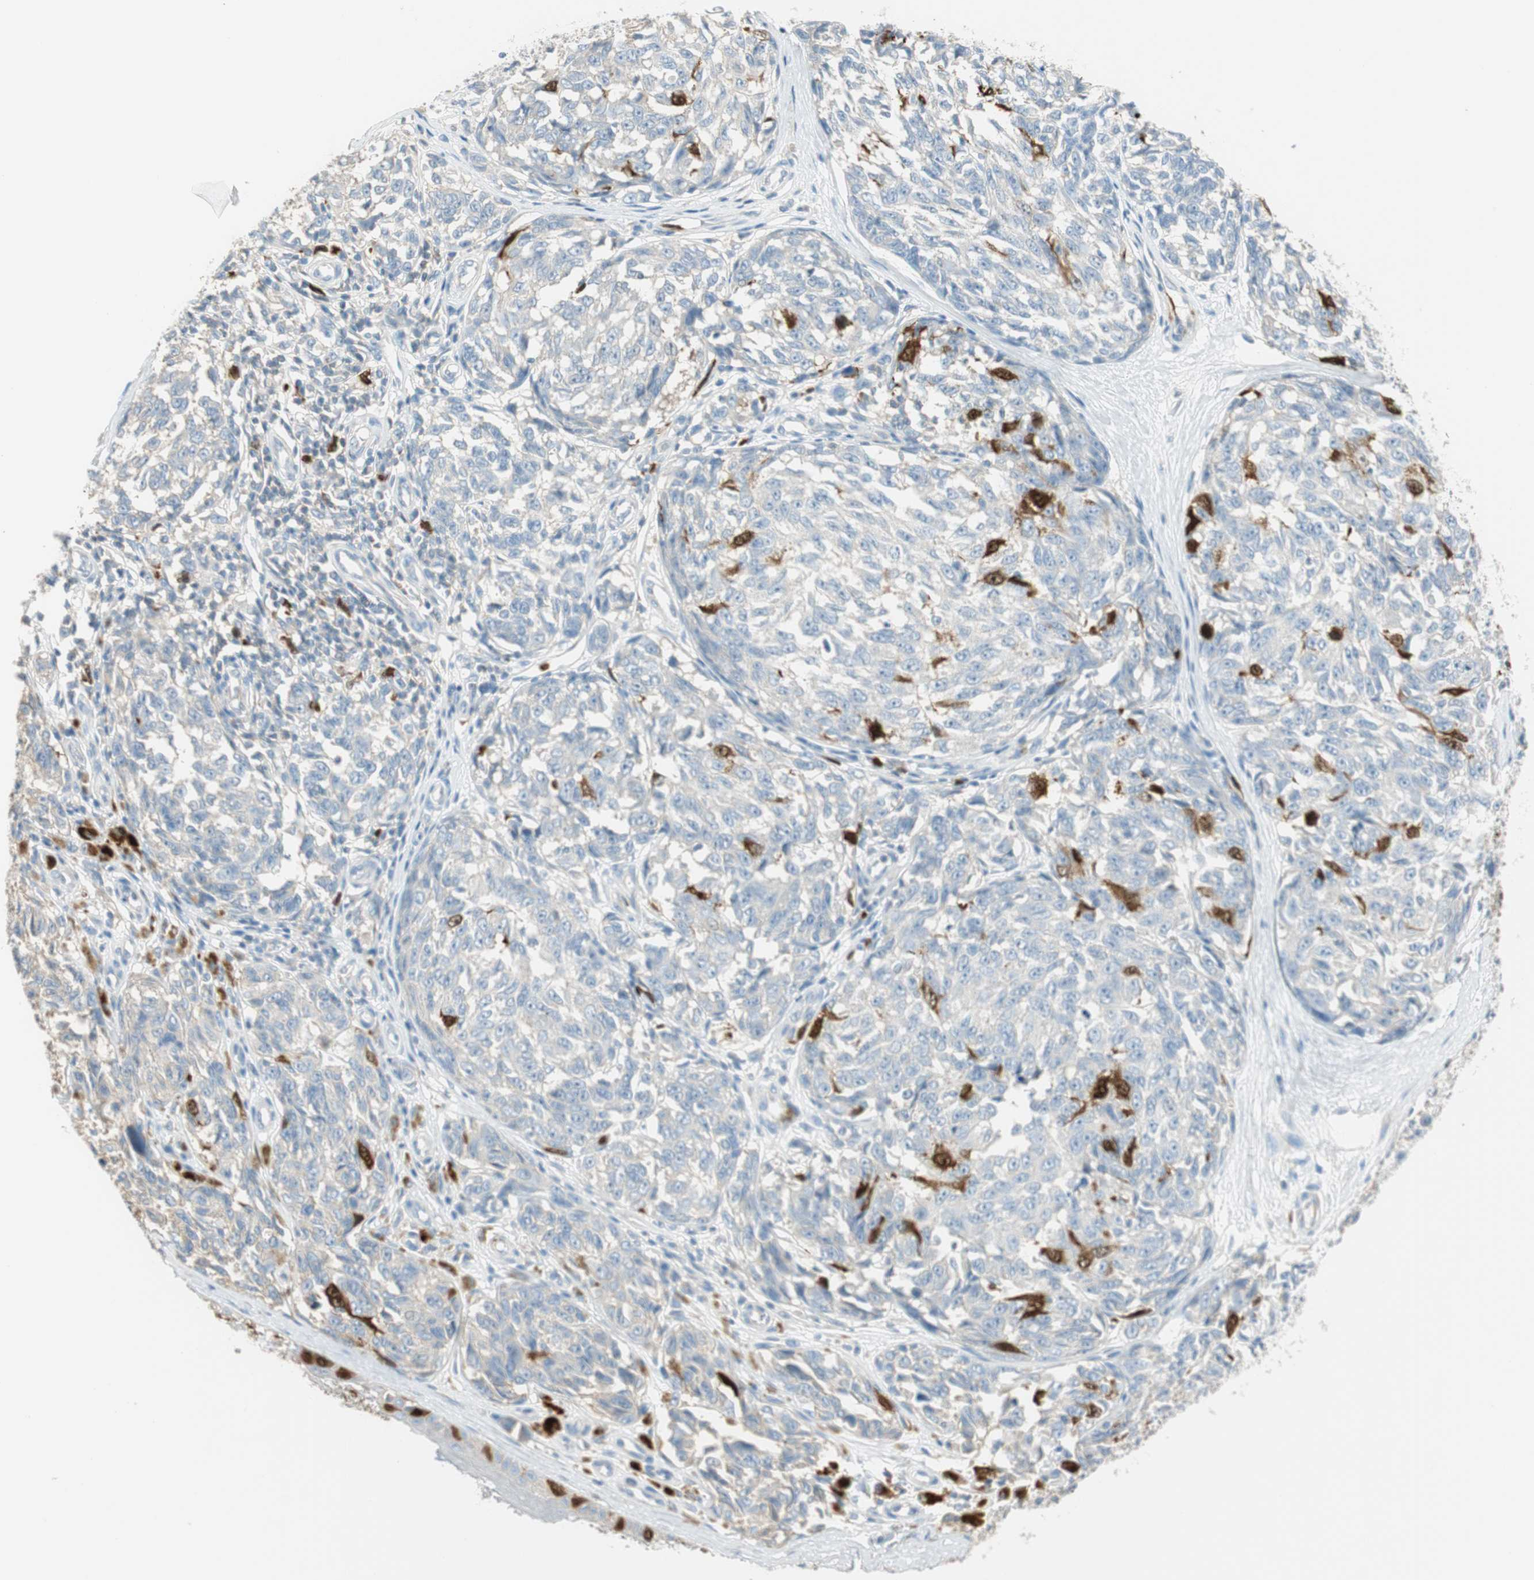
{"staining": {"intensity": "strong", "quantity": "<25%", "location": "cytoplasmic/membranous,nuclear"}, "tissue": "melanoma", "cell_type": "Tumor cells", "image_type": "cancer", "snomed": [{"axis": "morphology", "description": "Malignant melanoma, NOS"}, {"axis": "topography", "description": "Skin"}], "caption": "Malignant melanoma stained with a brown dye reveals strong cytoplasmic/membranous and nuclear positive expression in approximately <25% of tumor cells.", "gene": "PTTG1", "patient": {"sex": "female", "age": 64}}